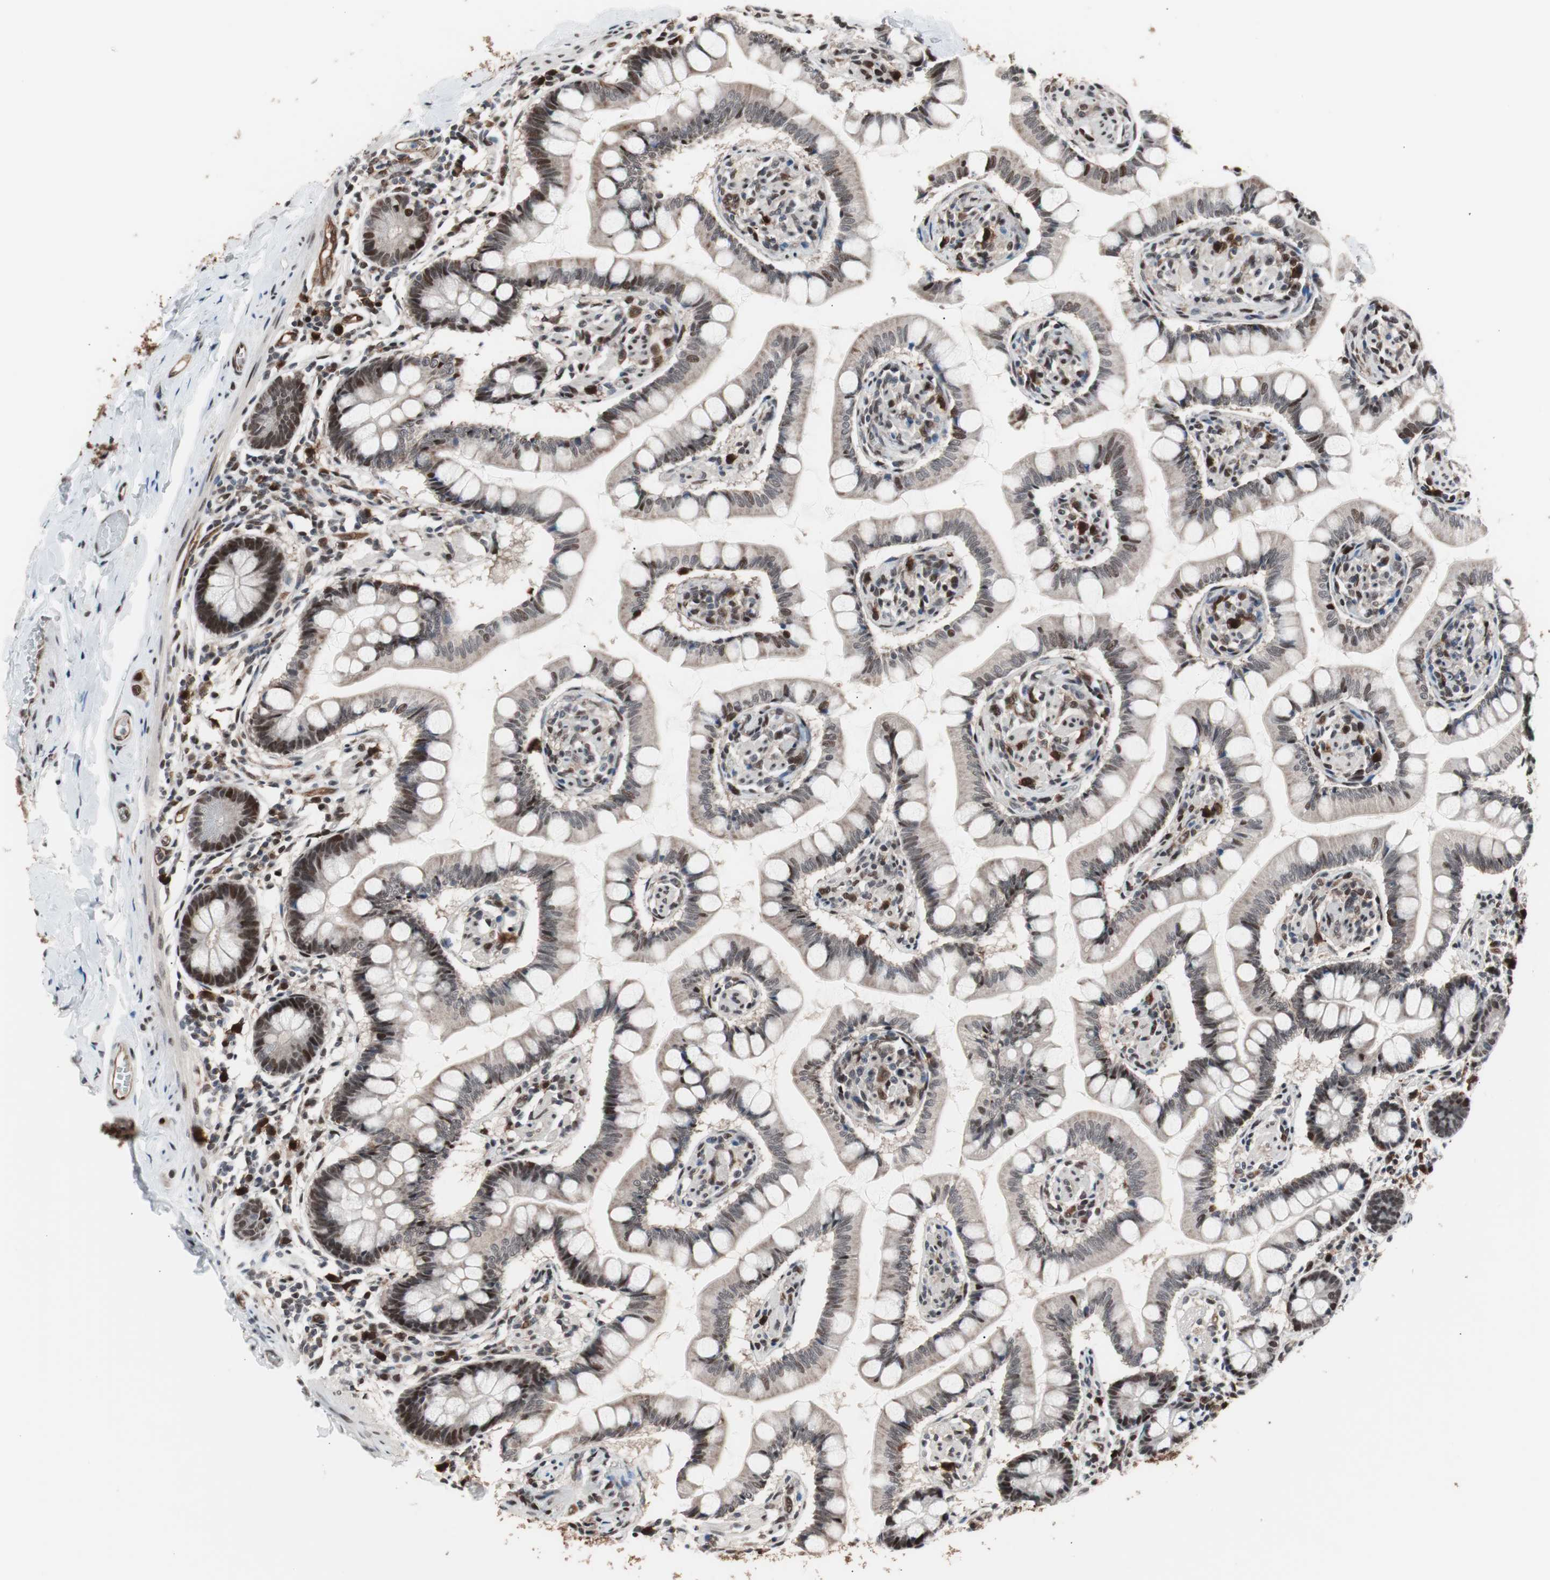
{"staining": {"intensity": "strong", "quantity": ">75%", "location": "cytoplasmic/membranous,nuclear"}, "tissue": "small intestine", "cell_type": "Glandular cells", "image_type": "normal", "snomed": [{"axis": "morphology", "description": "Normal tissue, NOS"}, {"axis": "topography", "description": "Small intestine"}], "caption": "There is high levels of strong cytoplasmic/membranous,nuclear staining in glandular cells of unremarkable small intestine, as demonstrated by immunohistochemical staining (brown color).", "gene": "POGZ", "patient": {"sex": "male", "age": 41}}